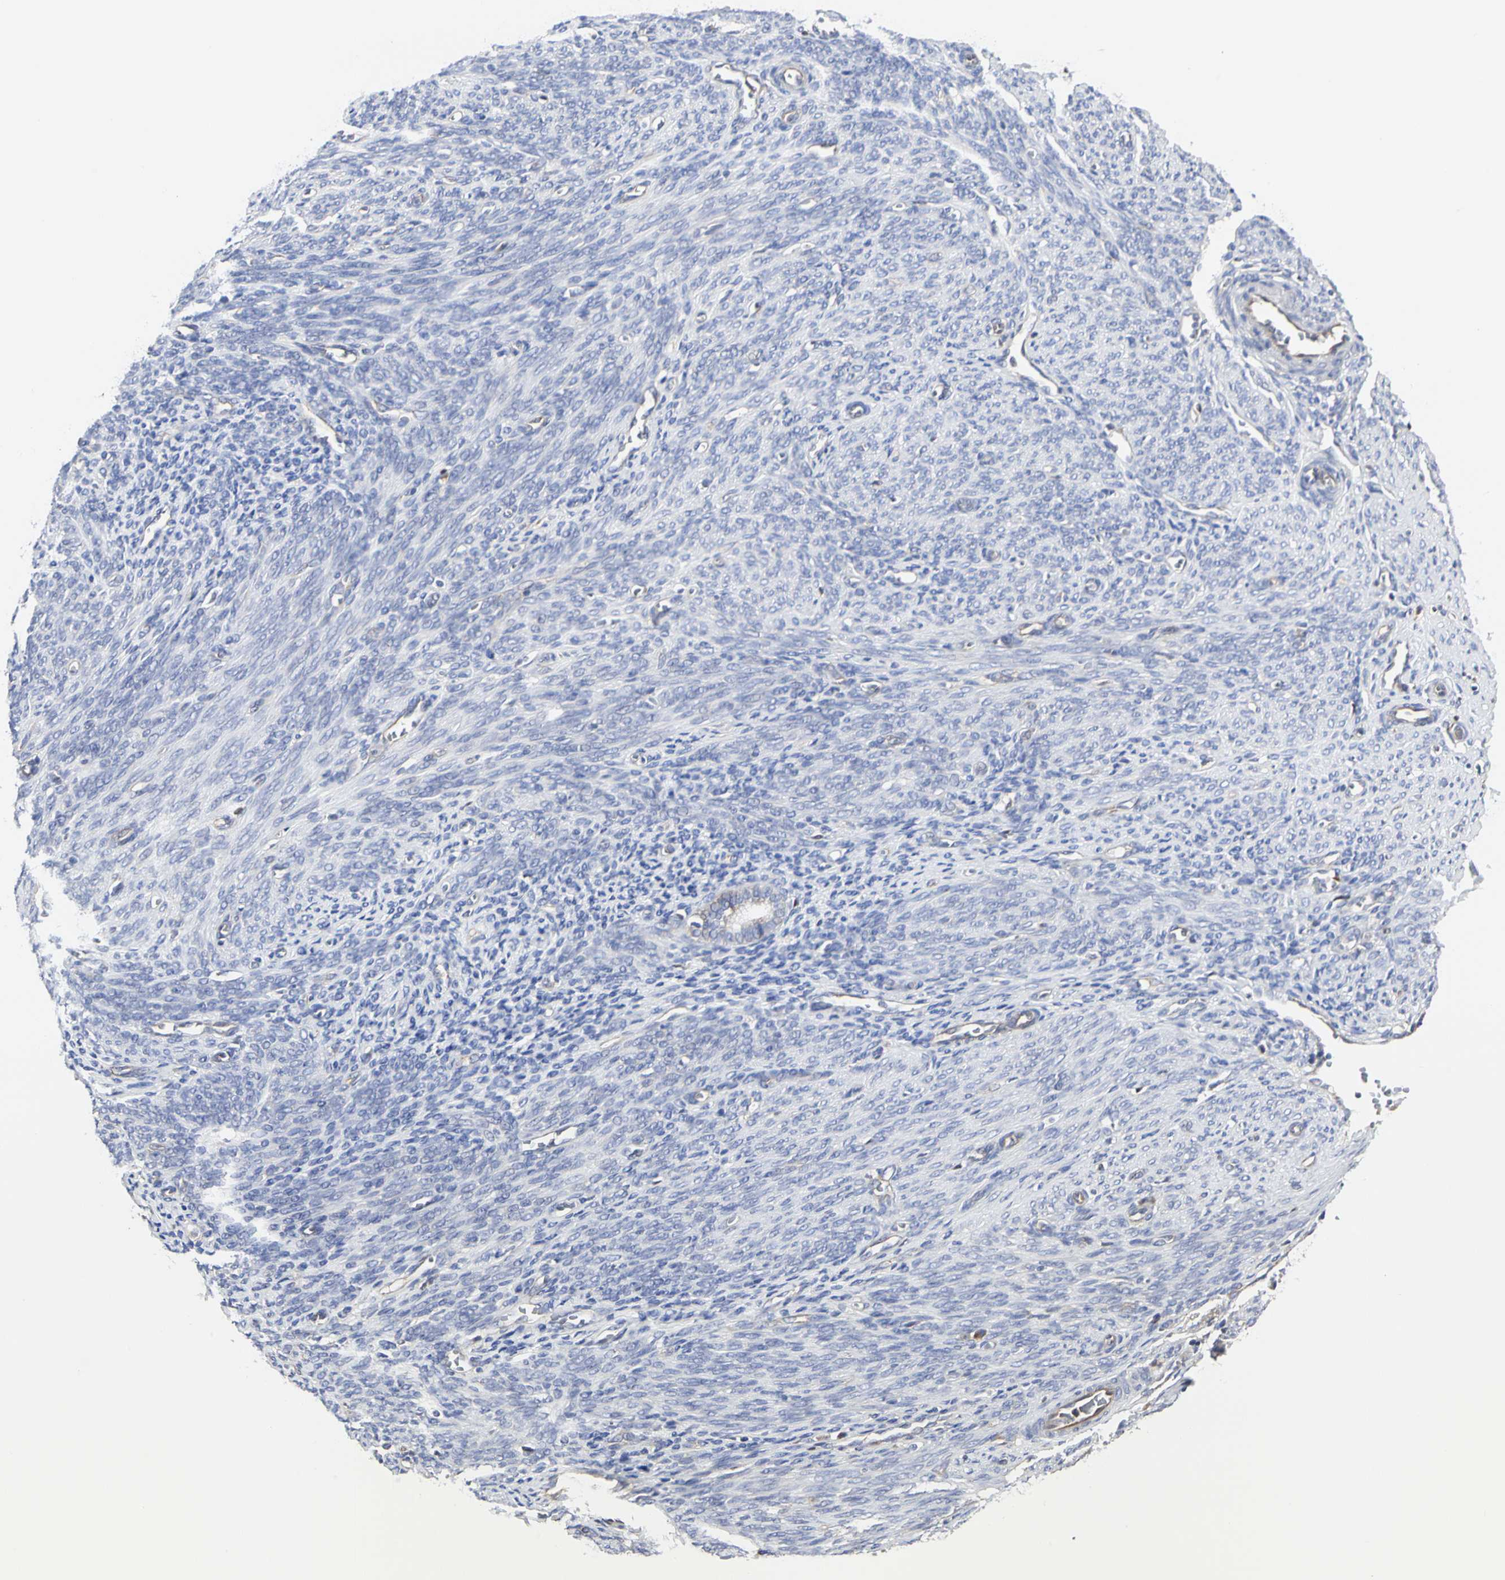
{"staining": {"intensity": "negative", "quantity": "none", "location": "none"}, "tissue": "endometrium", "cell_type": "Cells in endometrial stroma", "image_type": "normal", "snomed": [{"axis": "morphology", "description": "Normal tissue, NOS"}, {"axis": "topography", "description": "Uterus"}], "caption": "High power microscopy micrograph of an immunohistochemistry micrograph of unremarkable endometrium, revealing no significant expression in cells in endometrial stroma.", "gene": "C3orf52", "patient": {"sex": "female", "age": 83}}